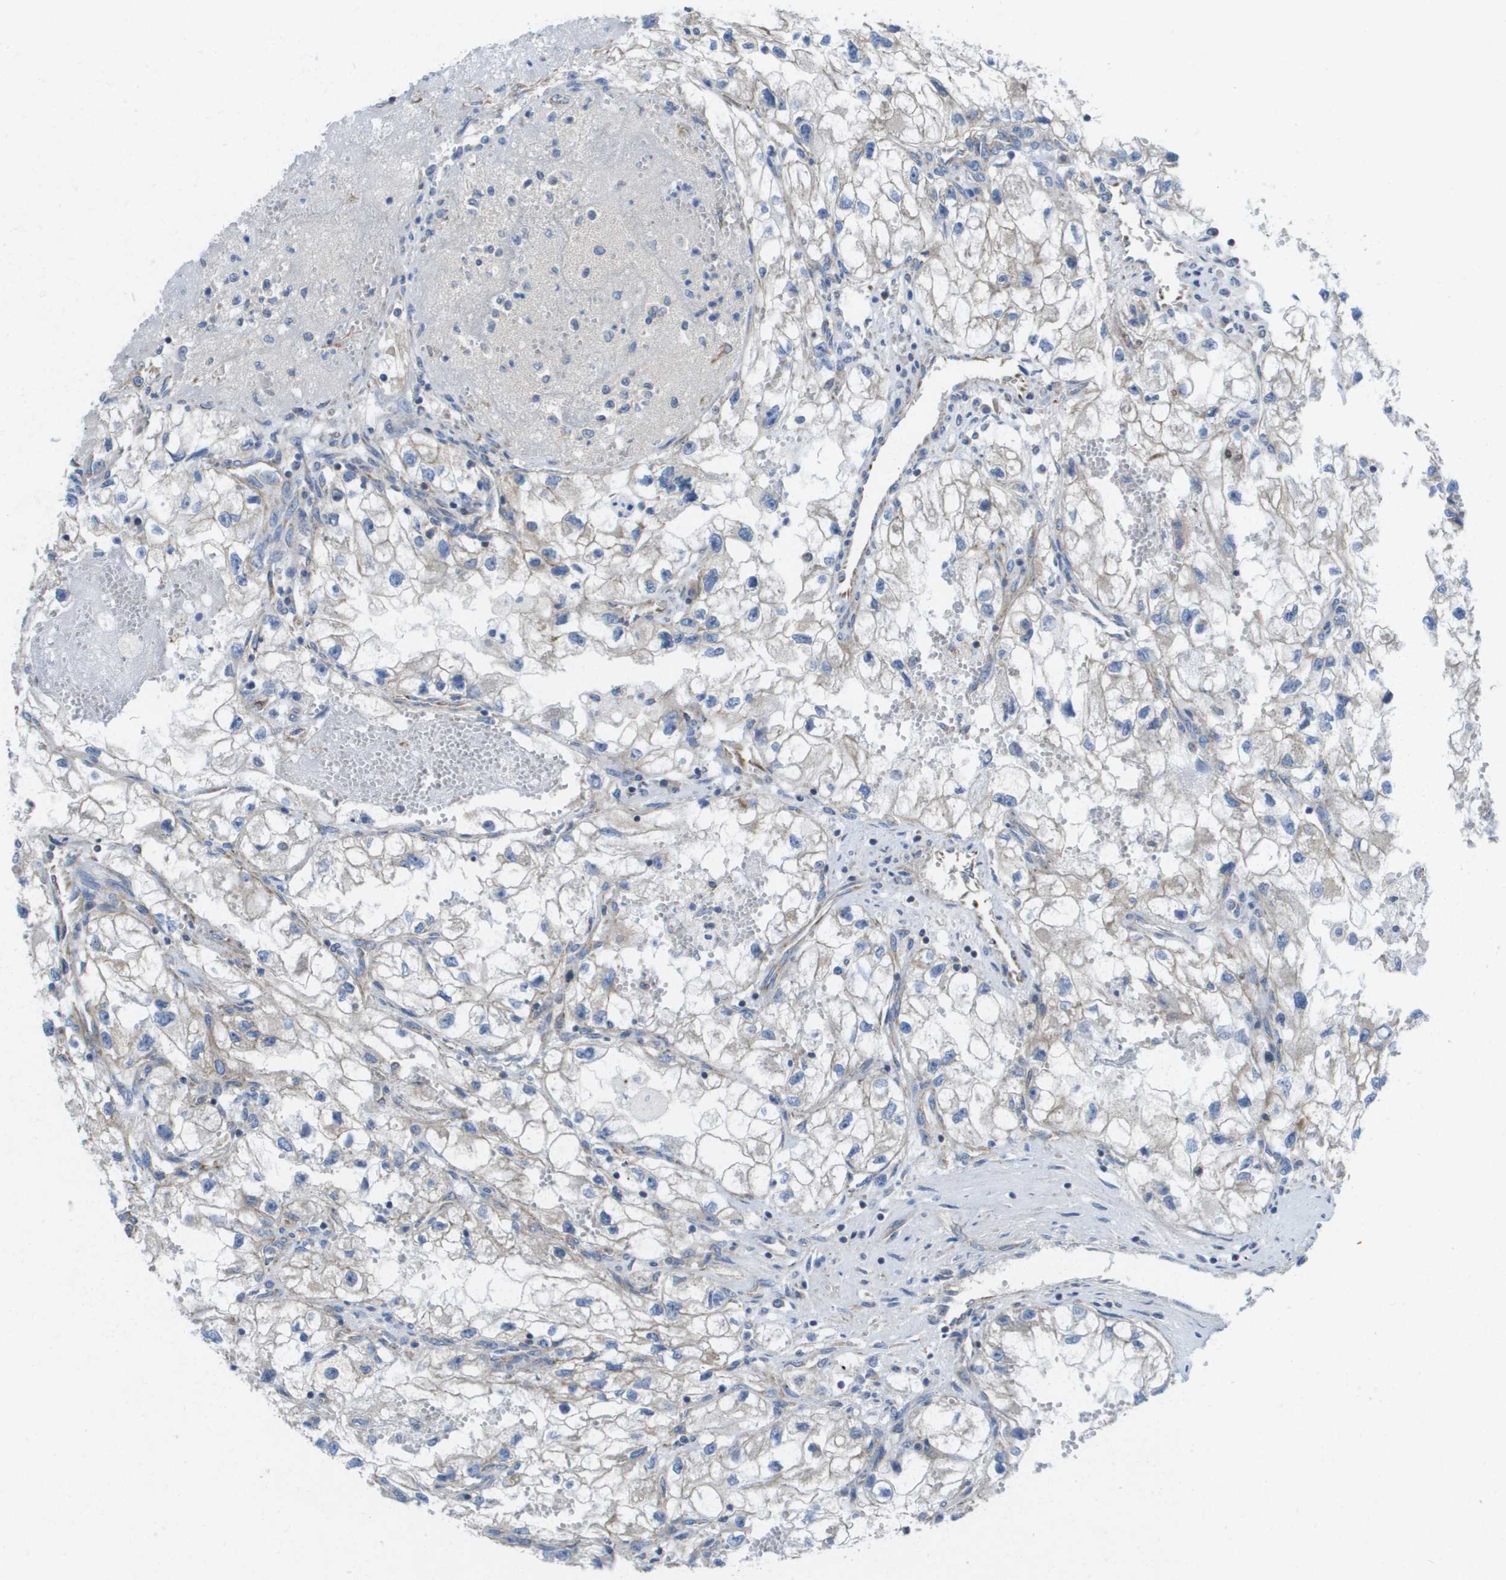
{"staining": {"intensity": "weak", "quantity": "<25%", "location": "cytoplasmic/membranous"}, "tissue": "renal cancer", "cell_type": "Tumor cells", "image_type": "cancer", "snomed": [{"axis": "morphology", "description": "Adenocarcinoma, NOS"}, {"axis": "topography", "description": "Kidney"}], "caption": "Tumor cells show no significant protein staining in renal cancer (adenocarcinoma).", "gene": "FIS1", "patient": {"sex": "female", "age": 70}}